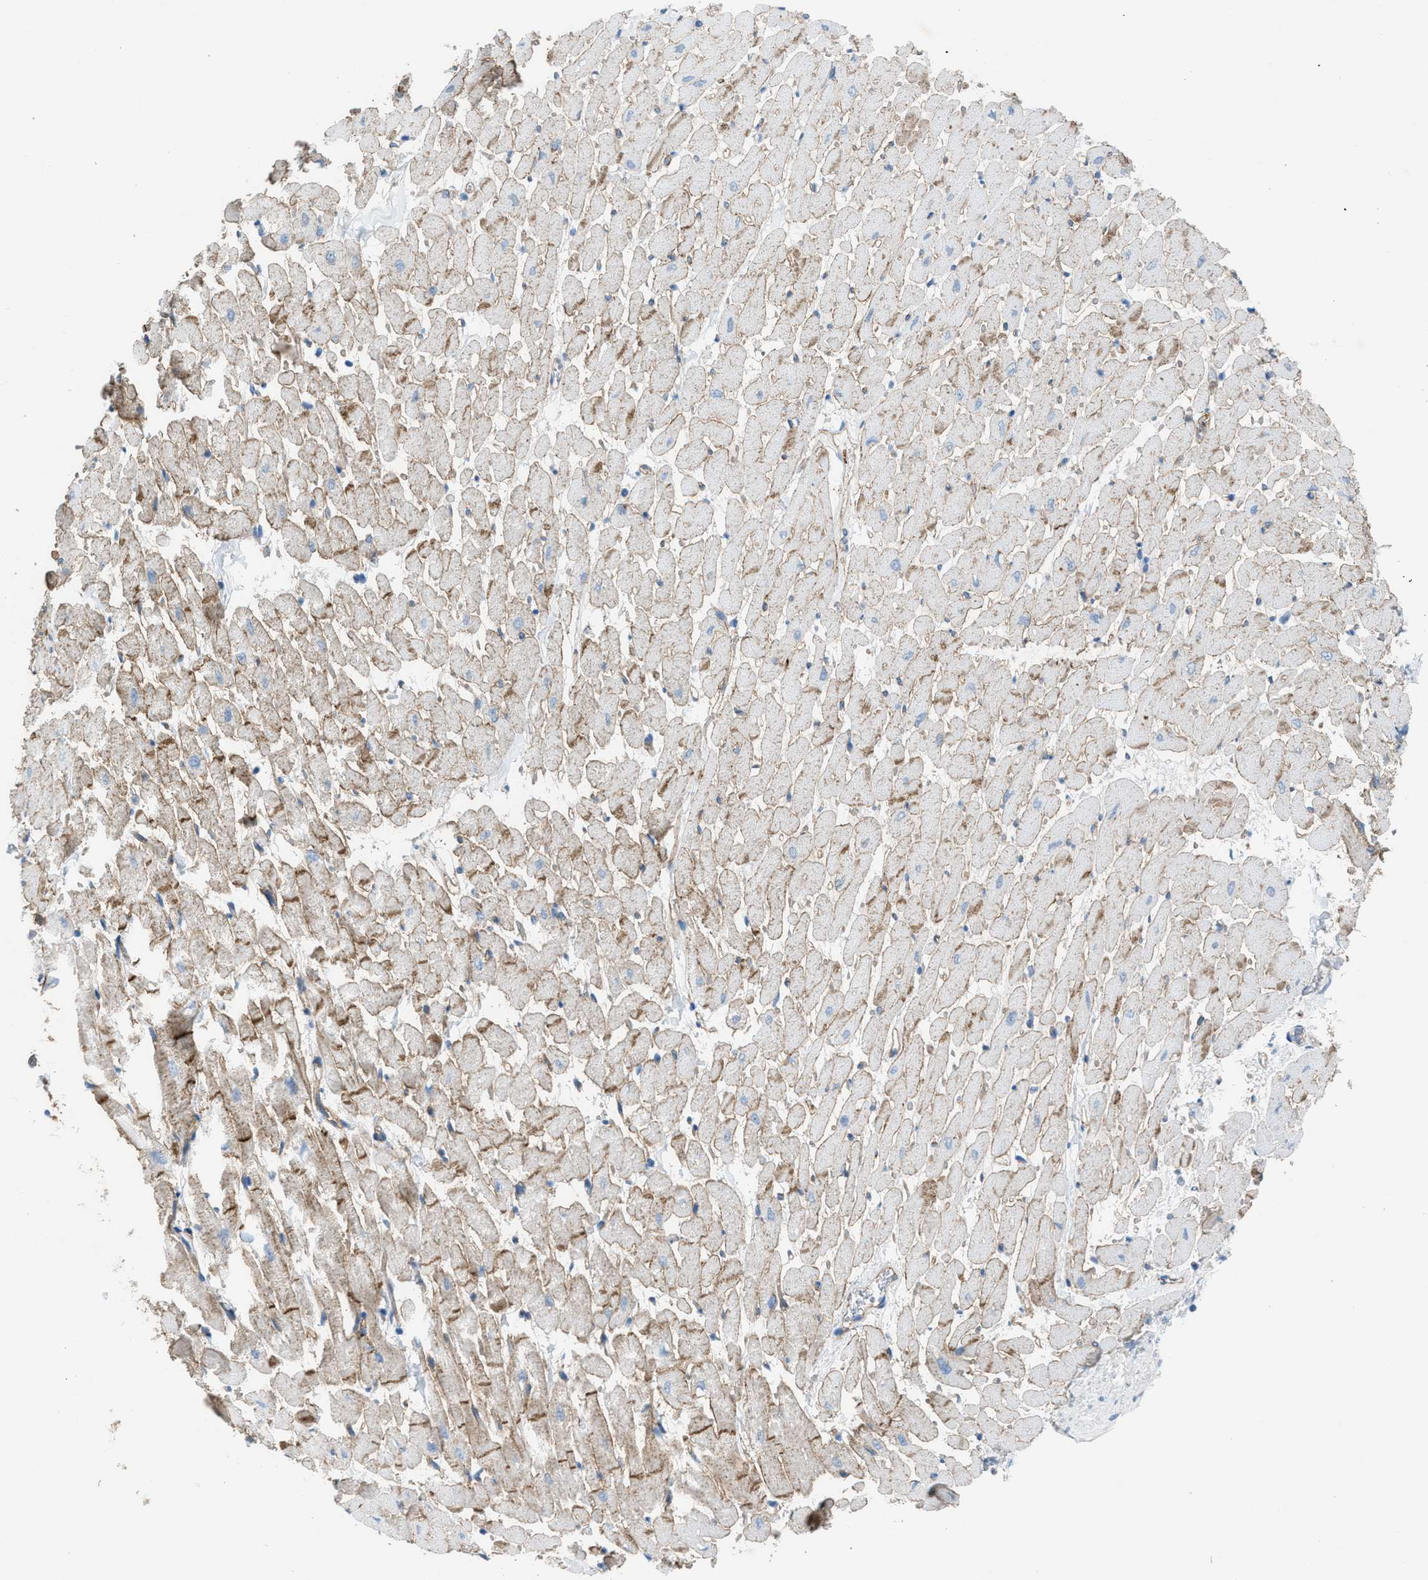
{"staining": {"intensity": "moderate", "quantity": "25%-75%", "location": "cytoplasmic/membranous"}, "tissue": "heart muscle", "cell_type": "Cardiomyocytes", "image_type": "normal", "snomed": [{"axis": "morphology", "description": "Normal tissue, NOS"}, {"axis": "topography", "description": "Heart"}], "caption": "The photomicrograph exhibits immunohistochemical staining of unremarkable heart muscle. There is moderate cytoplasmic/membranous expression is present in approximately 25%-75% of cardiomyocytes.", "gene": "DYSF", "patient": {"sex": "male", "age": 45}}